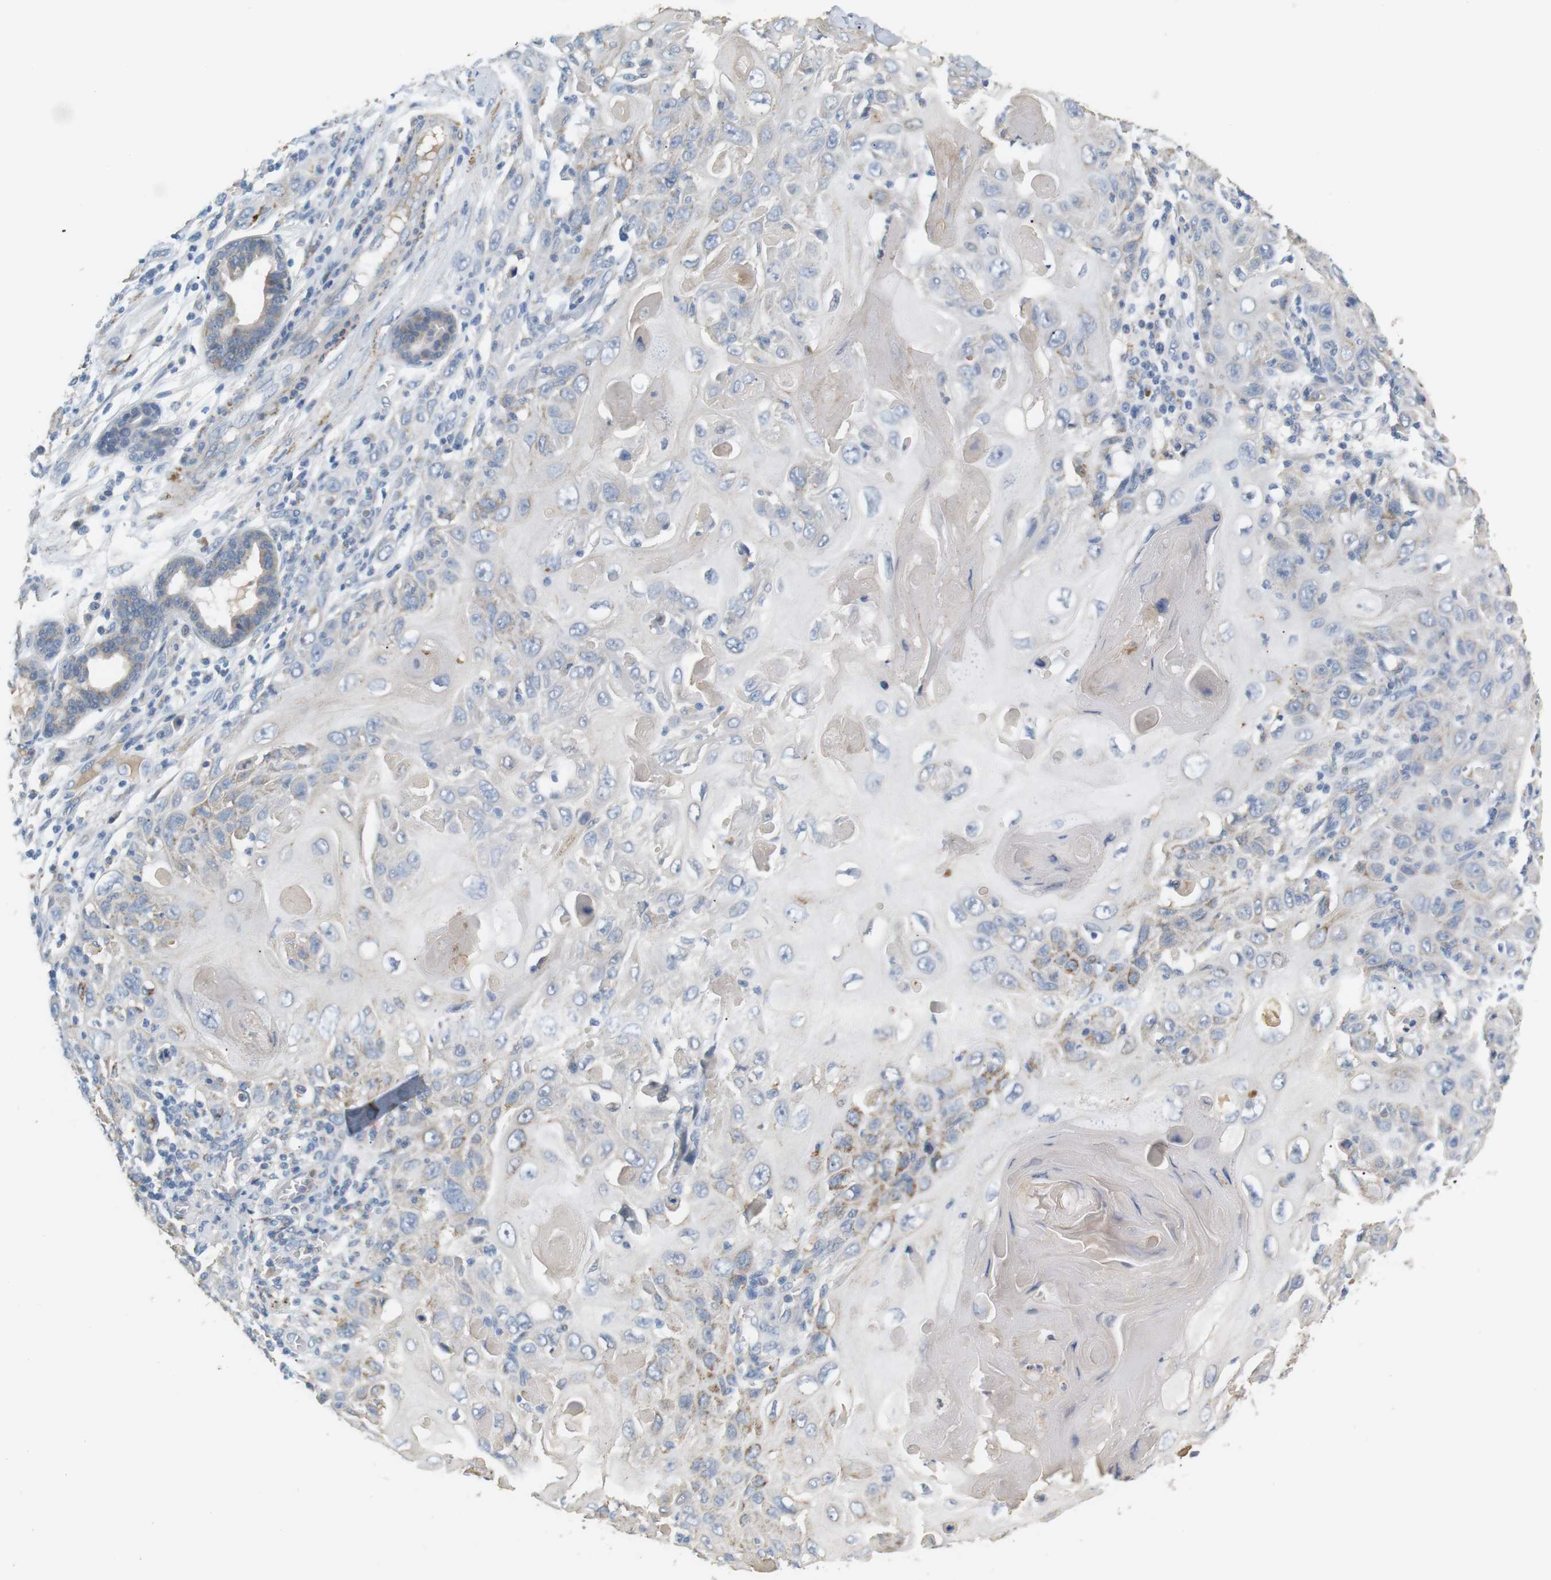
{"staining": {"intensity": "weak", "quantity": "<25%", "location": "cytoplasmic/membranous"}, "tissue": "skin cancer", "cell_type": "Tumor cells", "image_type": "cancer", "snomed": [{"axis": "morphology", "description": "Squamous cell carcinoma, NOS"}, {"axis": "topography", "description": "Skin"}], "caption": "Squamous cell carcinoma (skin) was stained to show a protein in brown. There is no significant expression in tumor cells.", "gene": "CD300E", "patient": {"sex": "female", "age": 88}}